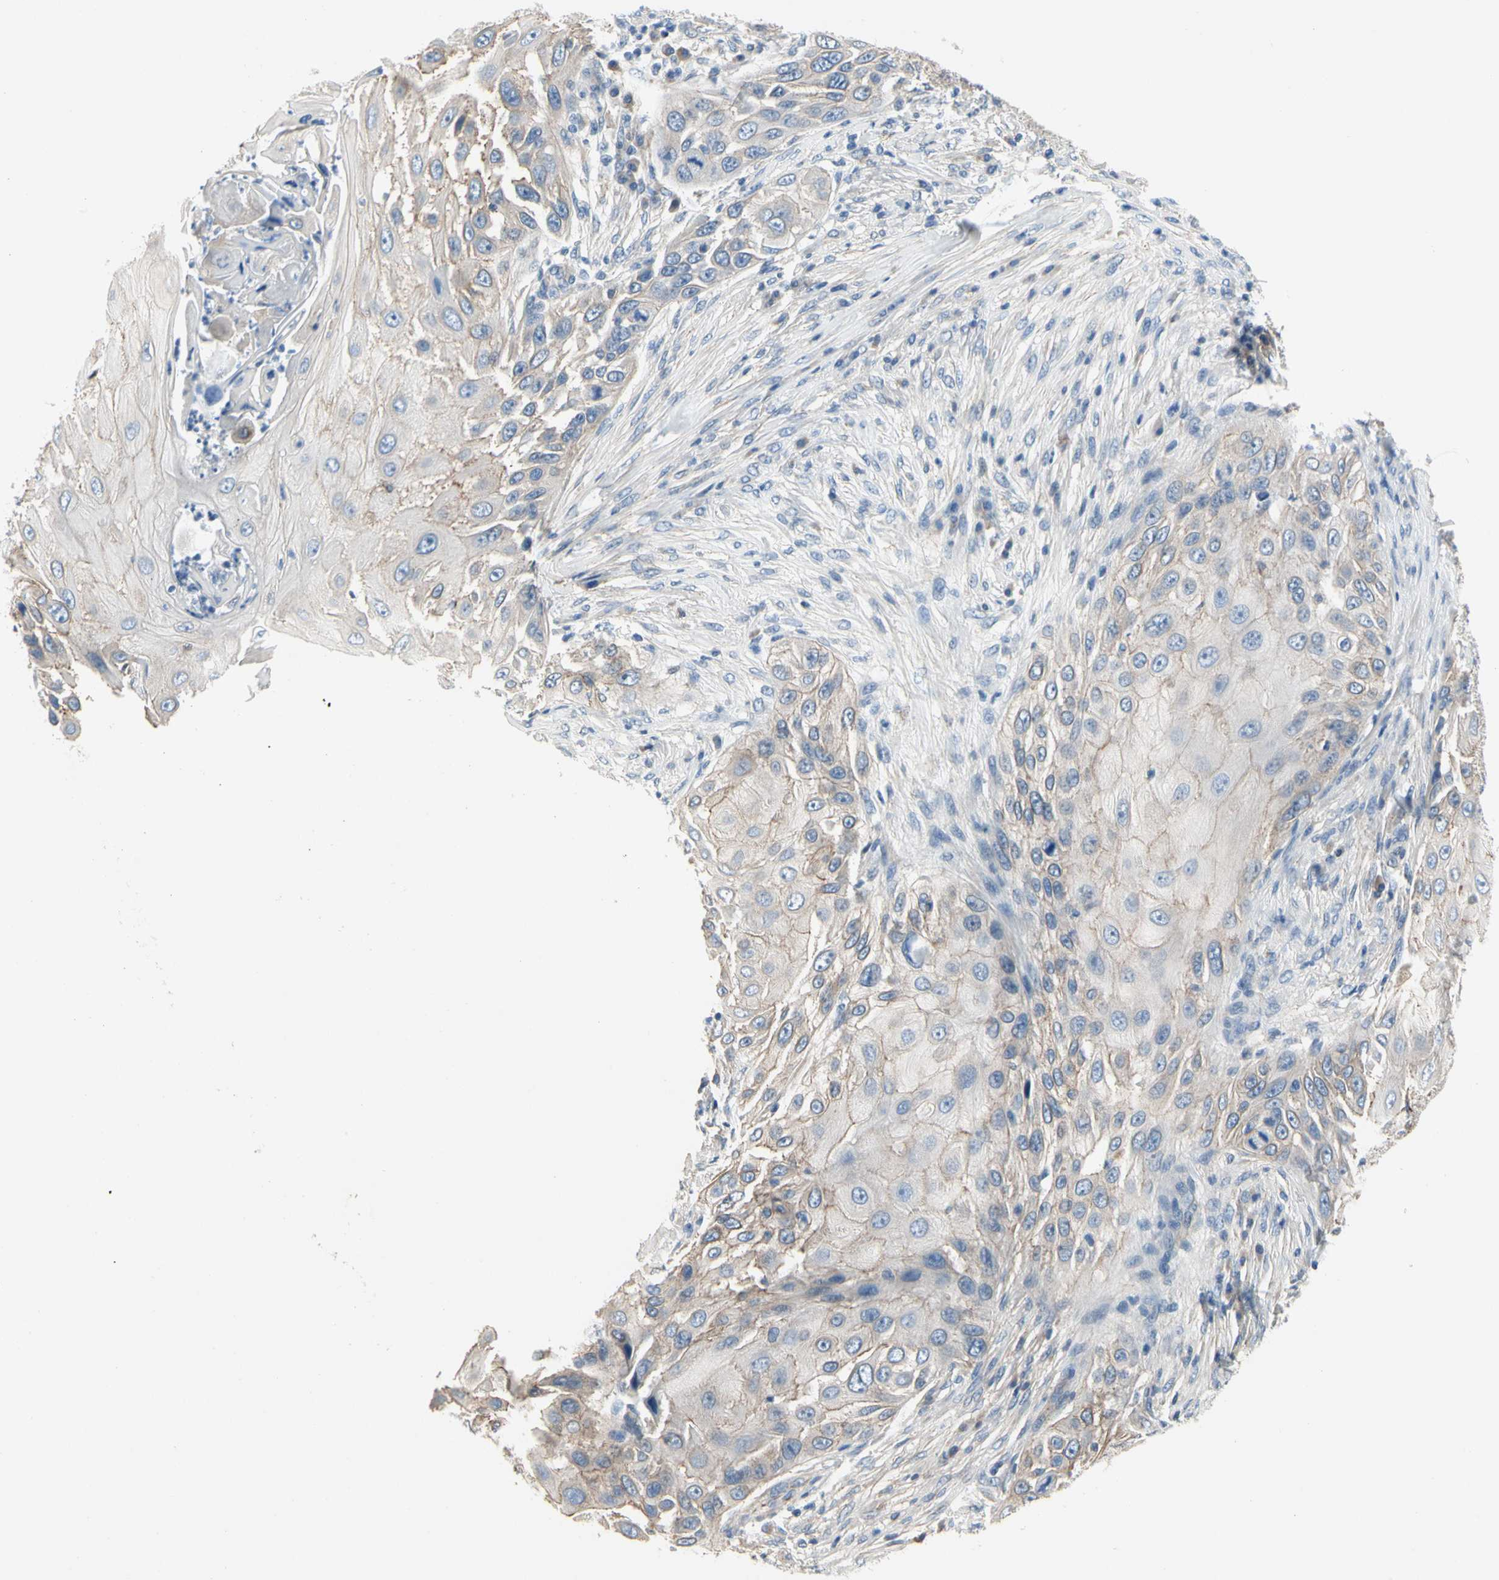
{"staining": {"intensity": "negative", "quantity": "none", "location": "none"}, "tissue": "skin cancer", "cell_type": "Tumor cells", "image_type": "cancer", "snomed": [{"axis": "morphology", "description": "Squamous cell carcinoma, NOS"}, {"axis": "topography", "description": "Skin"}], "caption": "DAB (3,3'-diaminobenzidine) immunohistochemical staining of human skin squamous cell carcinoma displays no significant expression in tumor cells.", "gene": "LGR6", "patient": {"sex": "female", "age": 44}}